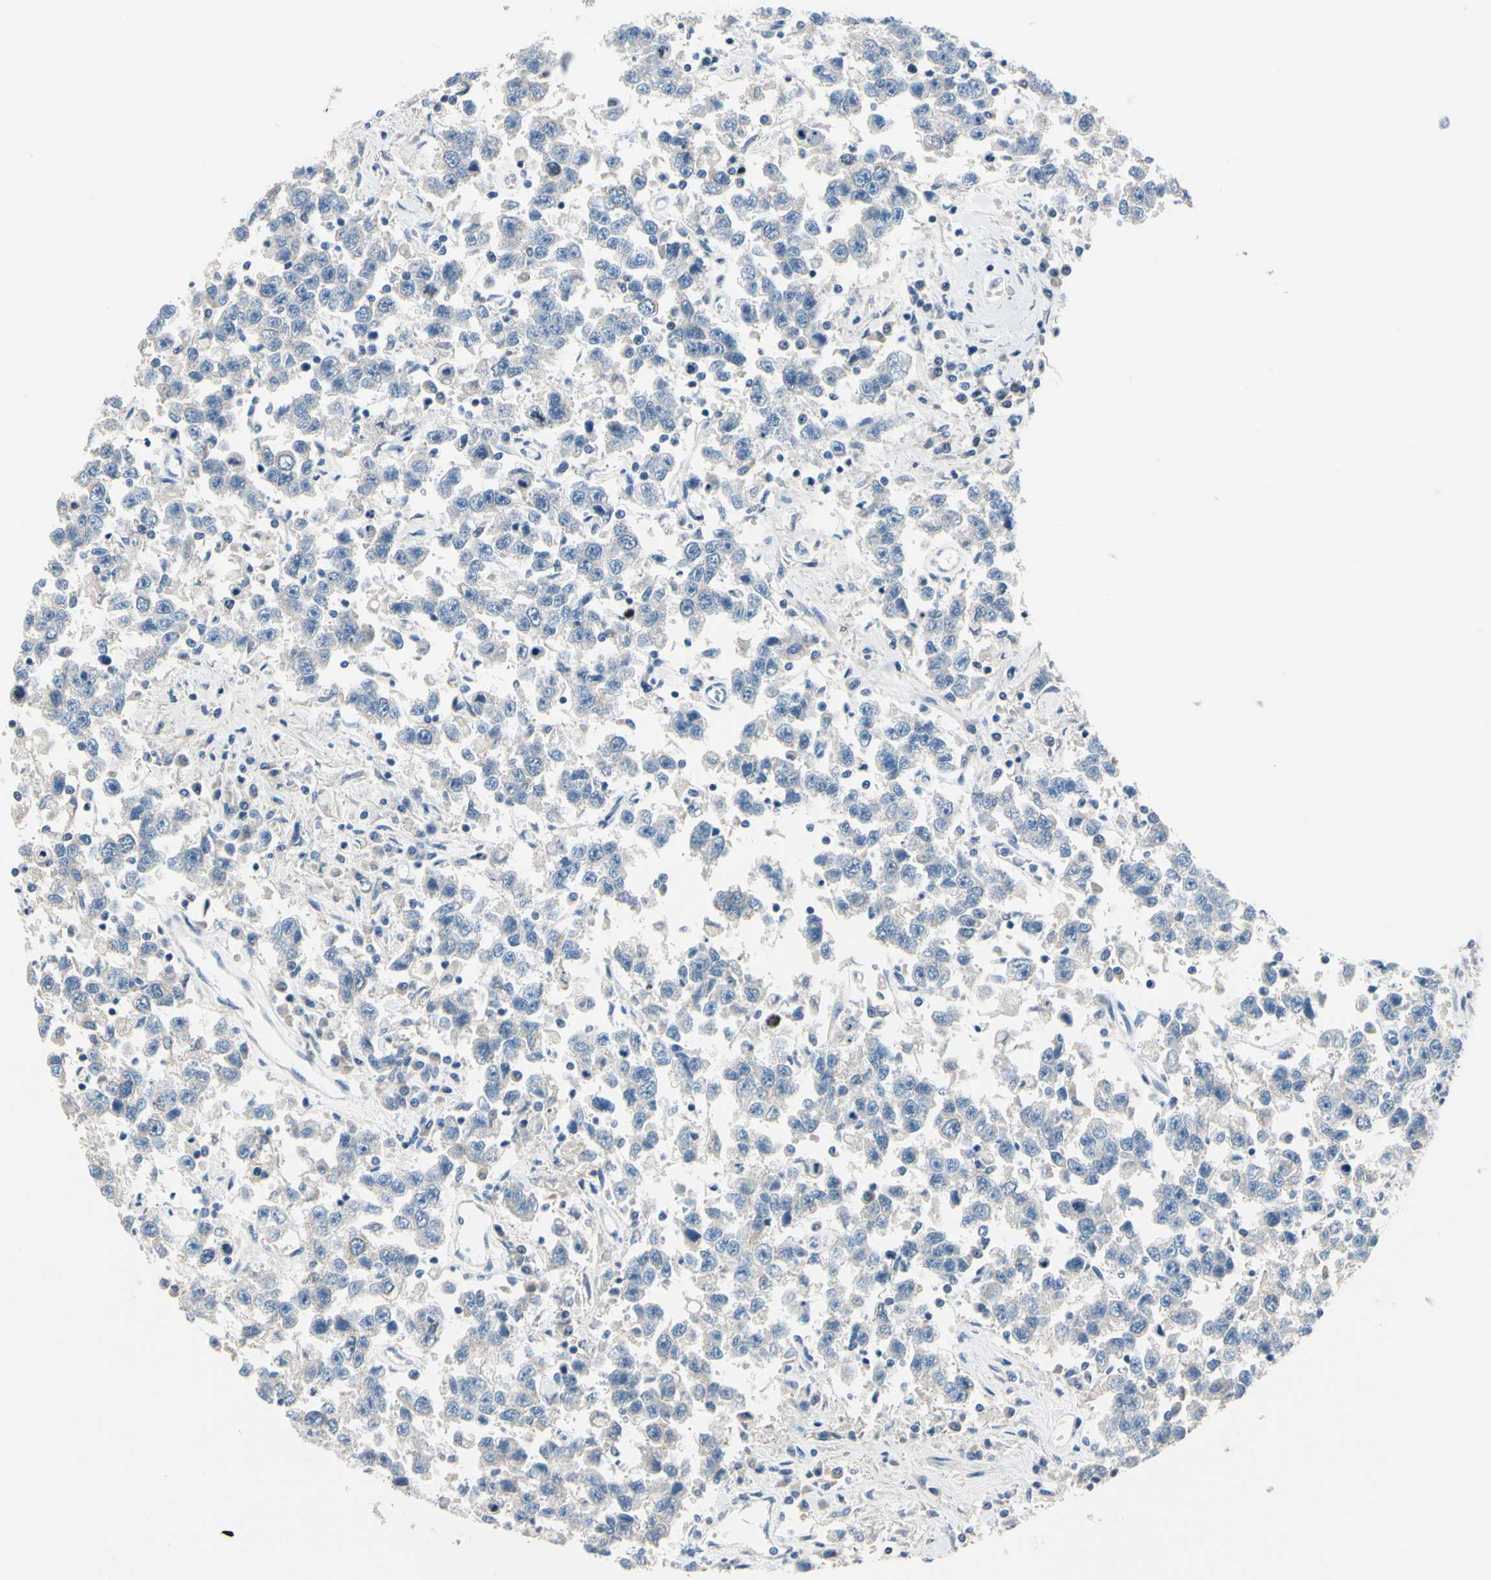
{"staining": {"intensity": "negative", "quantity": "none", "location": "none"}, "tissue": "testis cancer", "cell_type": "Tumor cells", "image_type": "cancer", "snomed": [{"axis": "morphology", "description": "Seminoma, NOS"}, {"axis": "topography", "description": "Testis"}], "caption": "Immunohistochemistry histopathology image of neoplastic tissue: testis cancer (seminoma) stained with DAB displays no significant protein staining in tumor cells.", "gene": "CKAP2", "patient": {"sex": "male", "age": 41}}